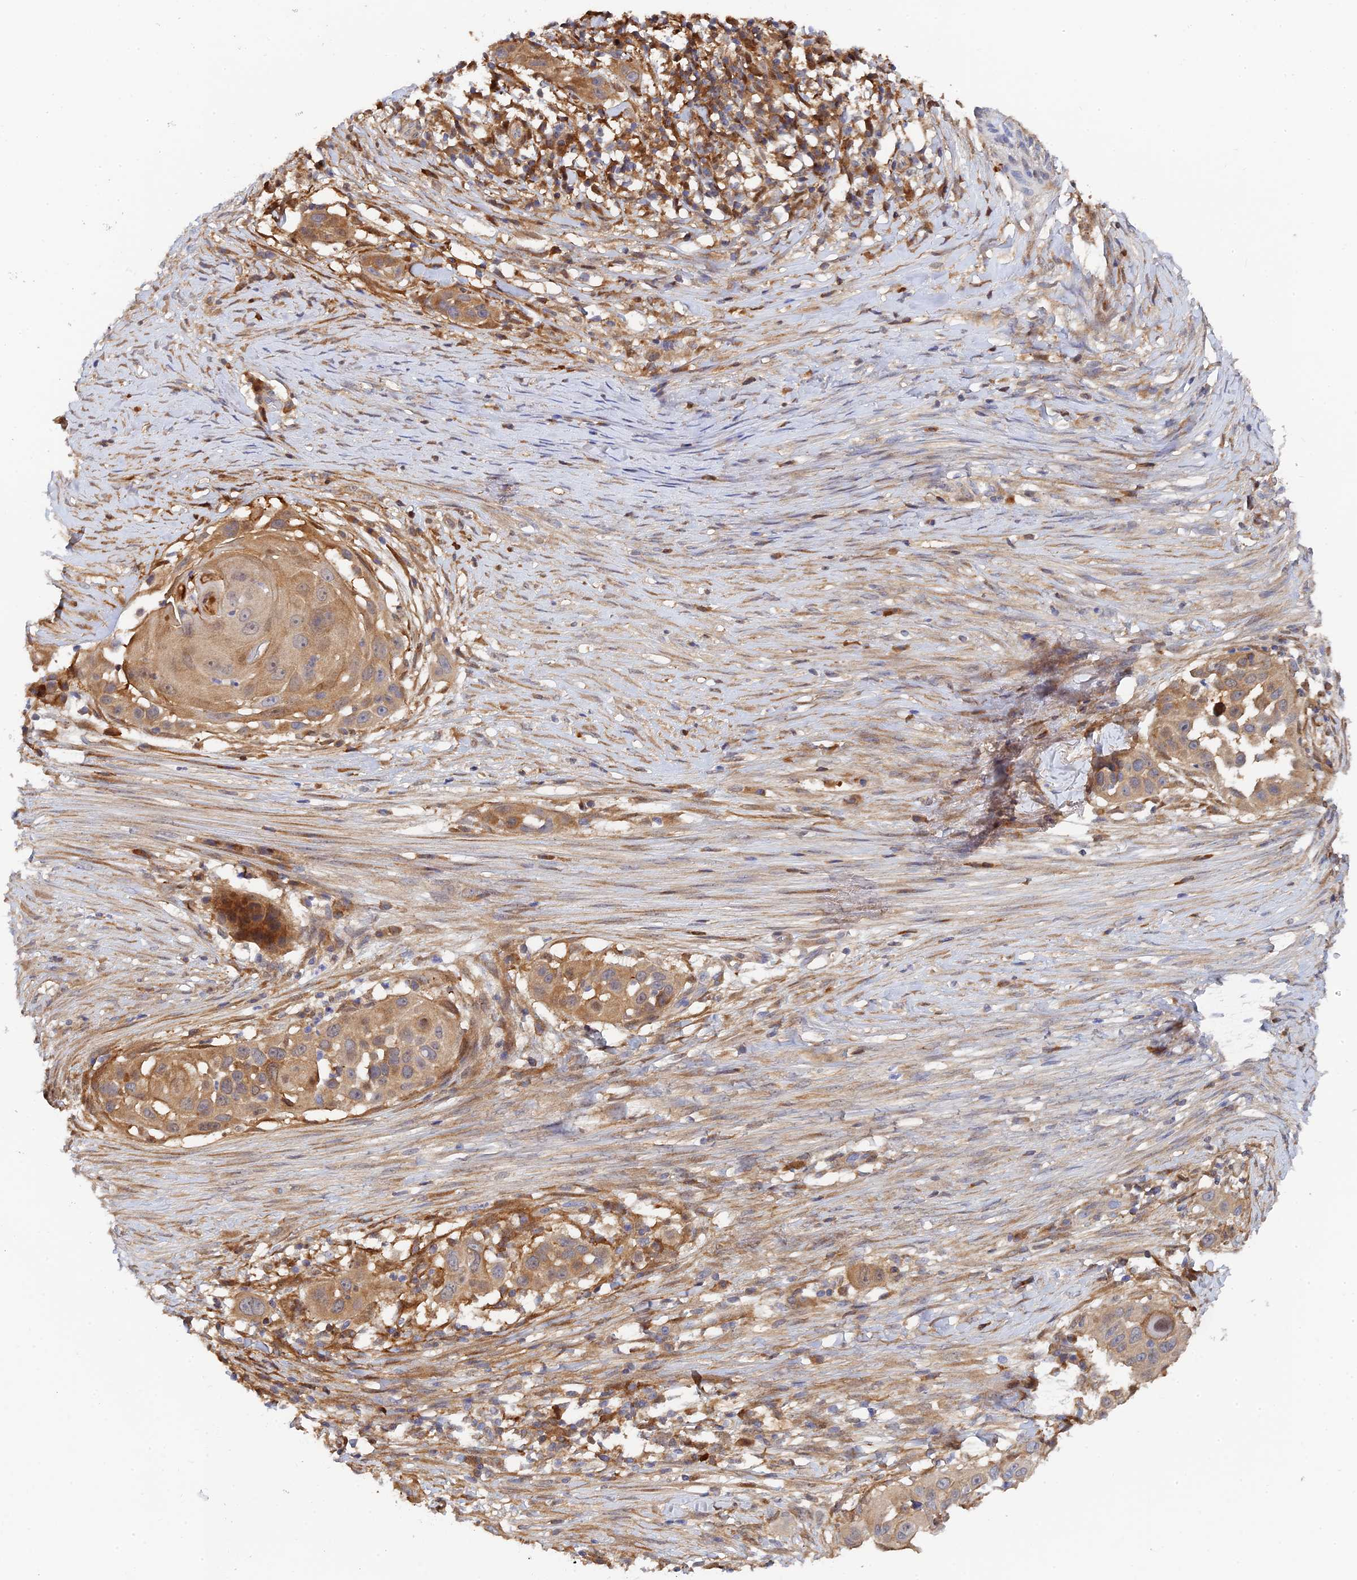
{"staining": {"intensity": "moderate", "quantity": "25%-75%", "location": "cytoplasmic/membranous"}, "tissue": "skin cancer", "cell_type": "Tumor cells", "image_type": "cancer", "snomed": [{"axis": "morphology", "description": "Squamous cell carcinoma, NOS"}, {"axis": "topography", "description": "Skin"}], "caption": "There is medium levels of moderate cytoplasmic/membranous positivity in tumor cells of skin squamous cell carcinoma, as demonstrated by immunohistochemical staining (brown color).", "gene": "SPATA5L1", "patient": {"sex": "female", "age": 44}}